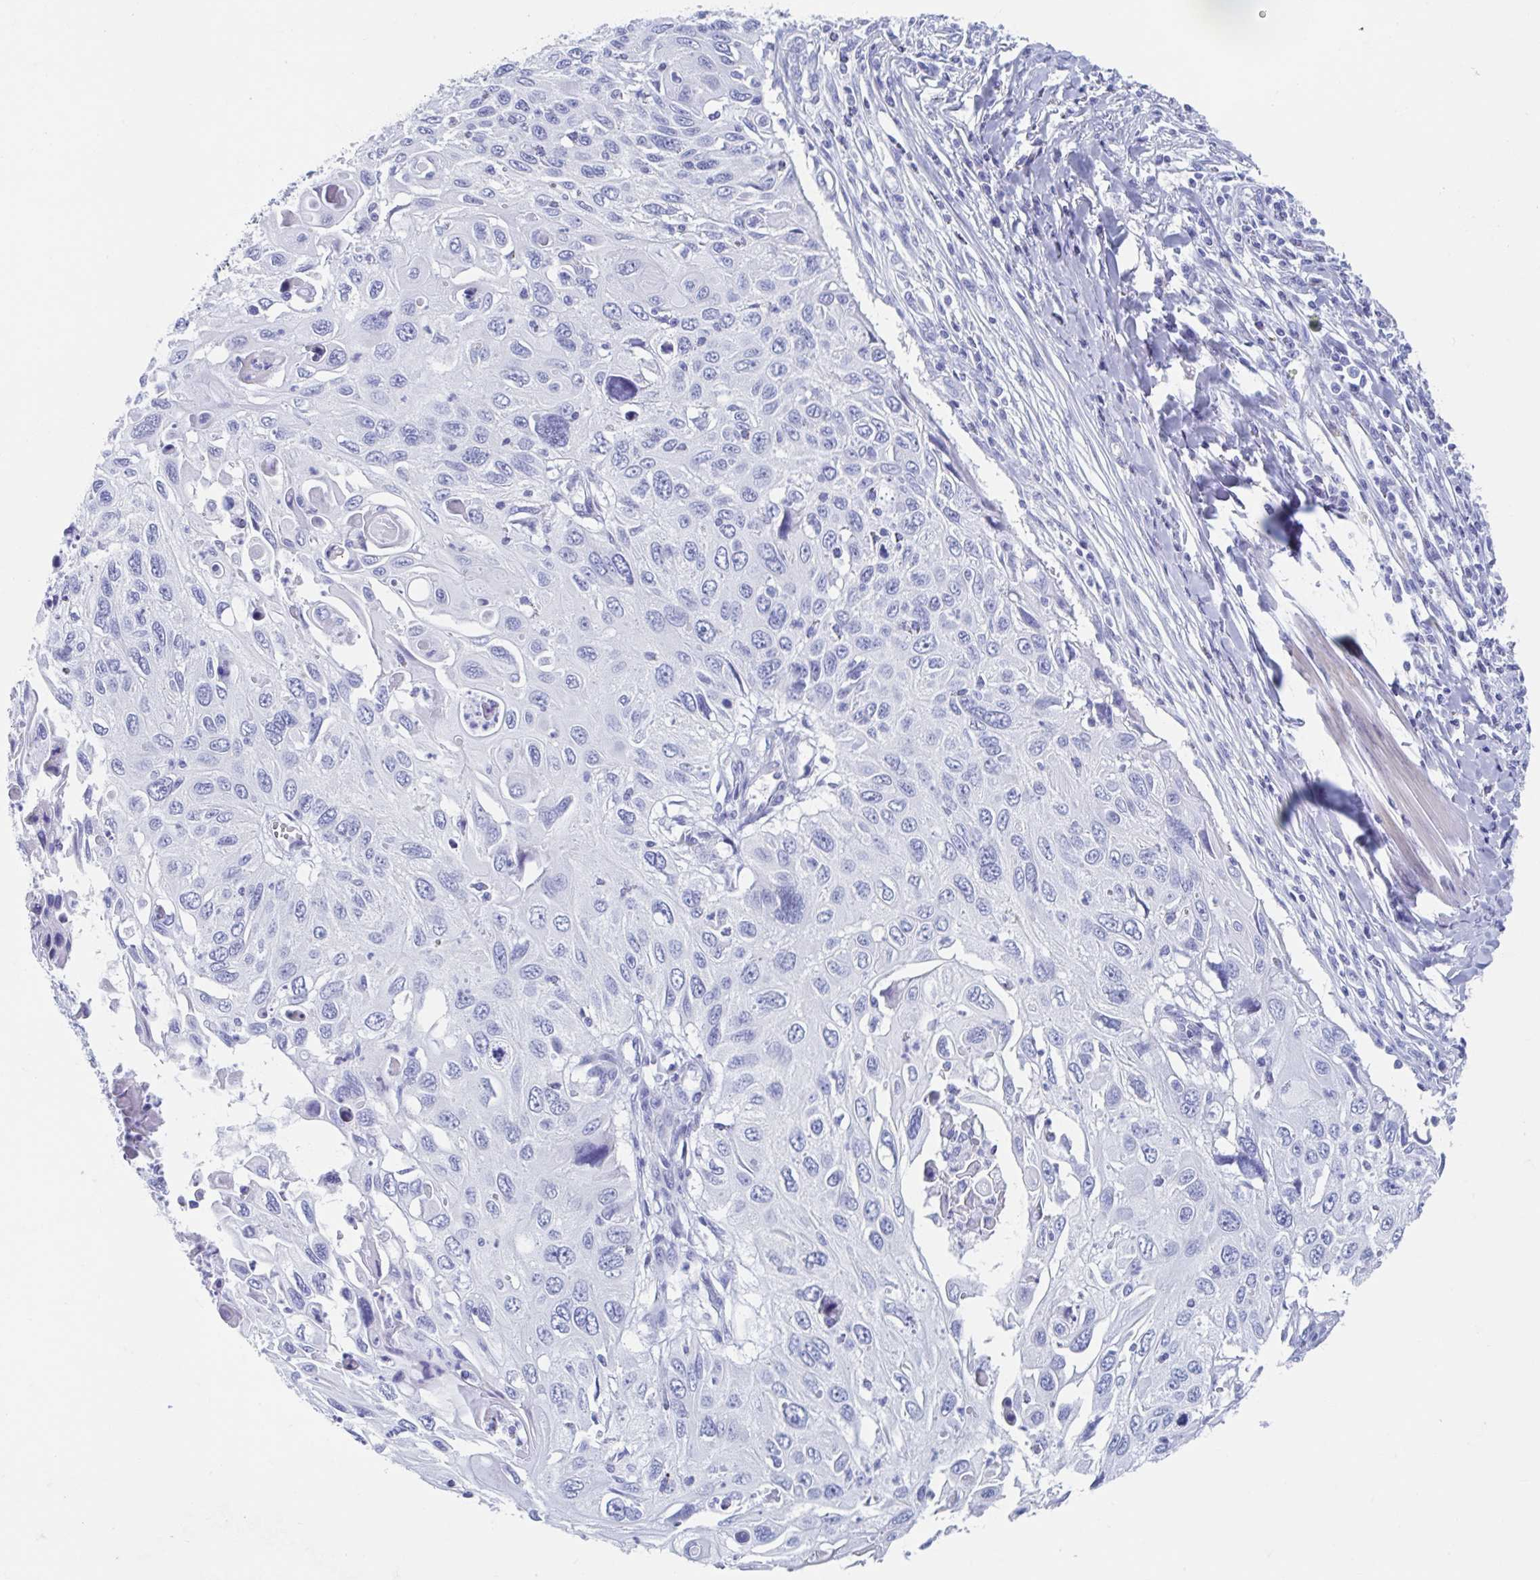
{"staining": {"intensity": "negative", "quantity": "none", "location": "none"}, "tissue": "cervical cancer", "cell_type": "Tumor cells", "image_type": "cancer", "snomed": [{"axis": "morphology", "description": "Squamous cell carcinoma, NOS"}, {"axis": "topography", "description": "Cervix"}], "caption": "Immunohistochemistry image of cervical squamous cell carcinoma stained for a protein (brown), which demonstrates no positivity in tumor cells. (DAB immunohistochemistry (IHC), high magnification).", "gene": "SHCBP1L", "patient": {"sex": "female", "age": 70}}